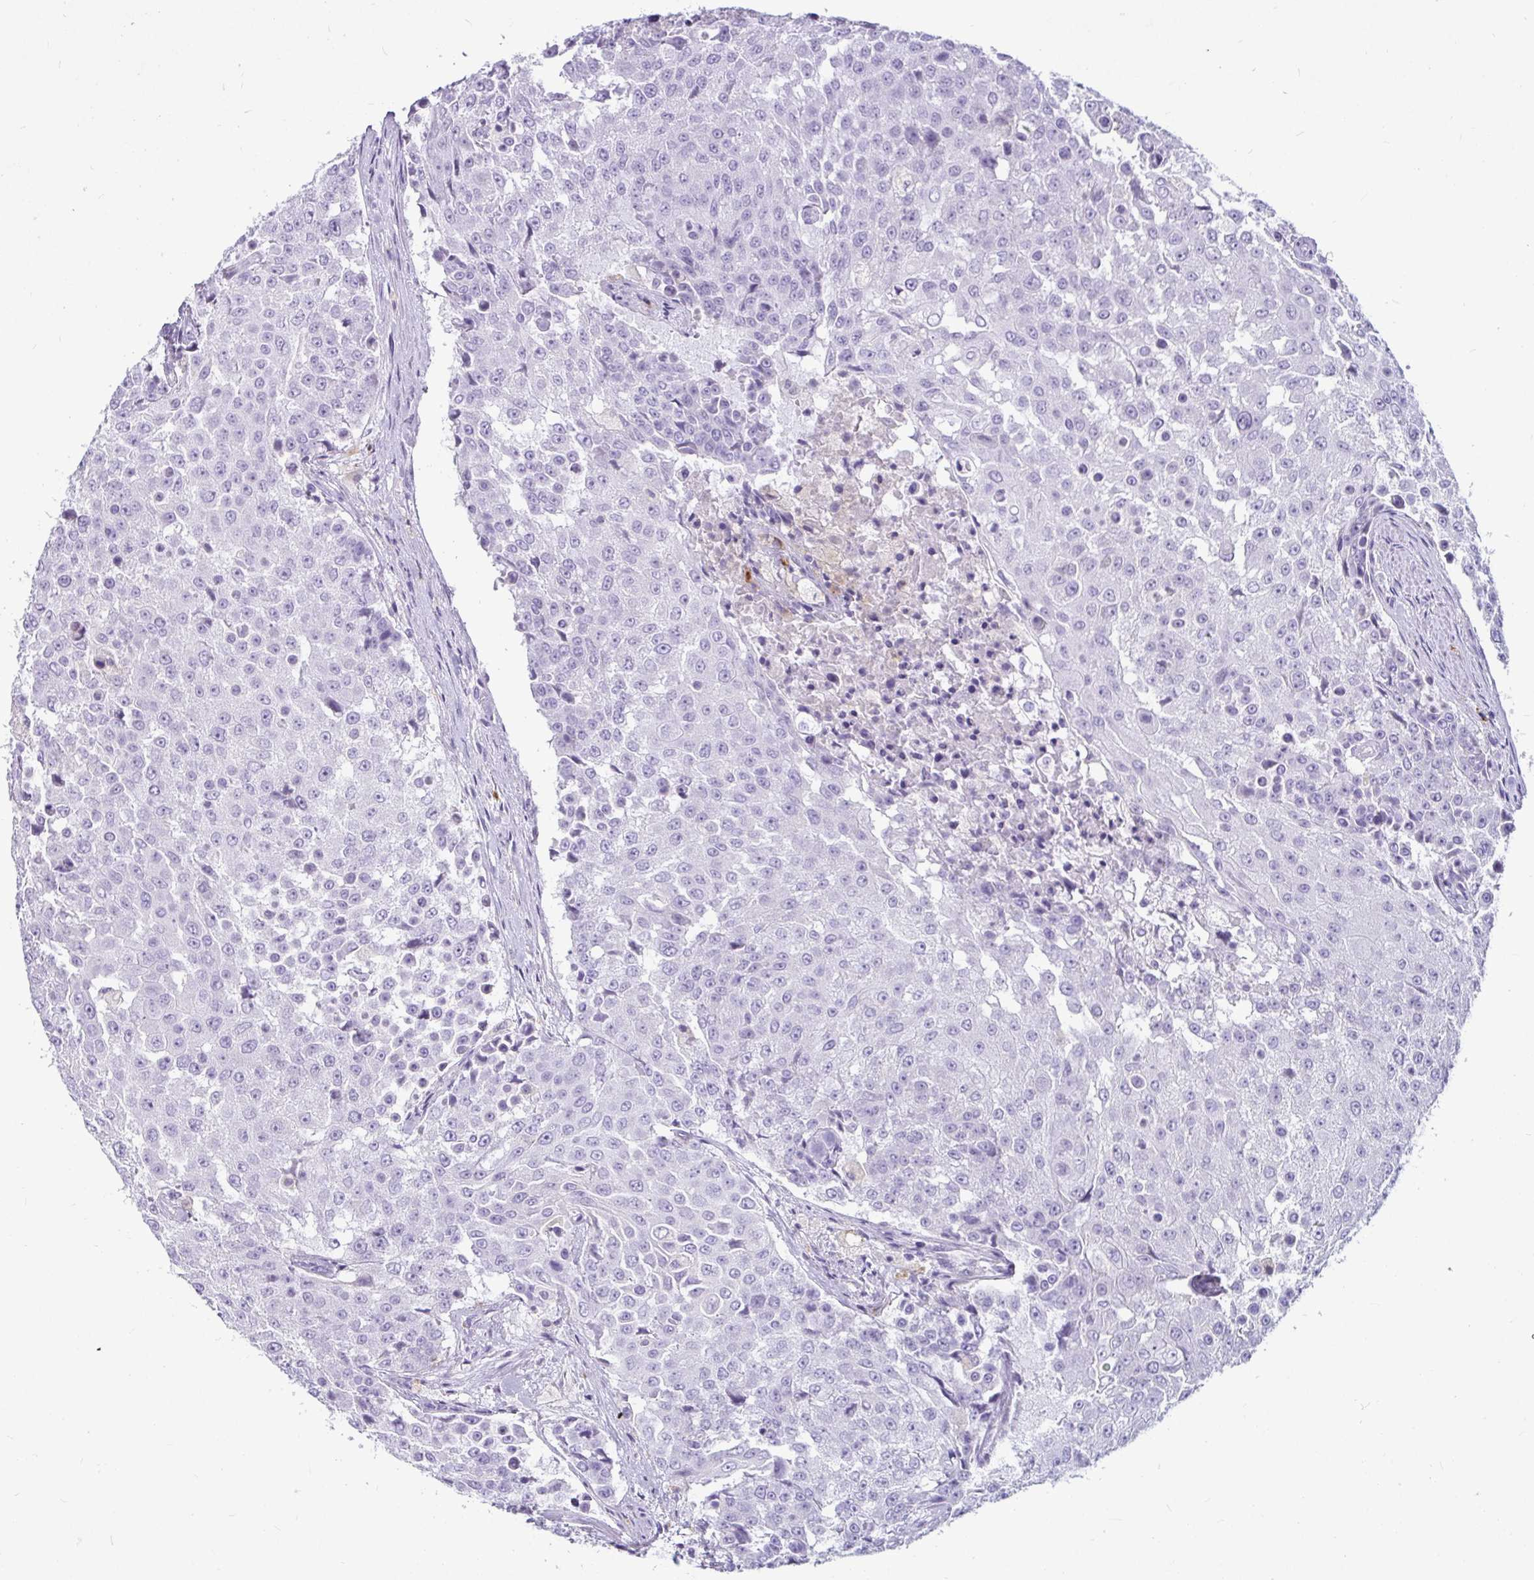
{"staining": {"intensity": "negative", "quantity": "none", "location": "none"}, "tissue": "urothelial cancer", "cell_type": "Tumor cells", "image_type": "cancer", "snomed": [{"axis": "morphology", "description": "Urothelial carcinoma, High grade"}, {"axis": "topography", "description": "Urinary bladder"}], "caption": "Immunohistochemistry photomicrograph of human urothelial cancer stained for a protein (brown), which shows no positivity in tumor cells. (Stains: DAB IHC with hematoxylin counter stain, Microscopy: brightfield microscopy at high magnification).", "gene": "CTSZ", "patient": {"sex": "female", "age": 63}}